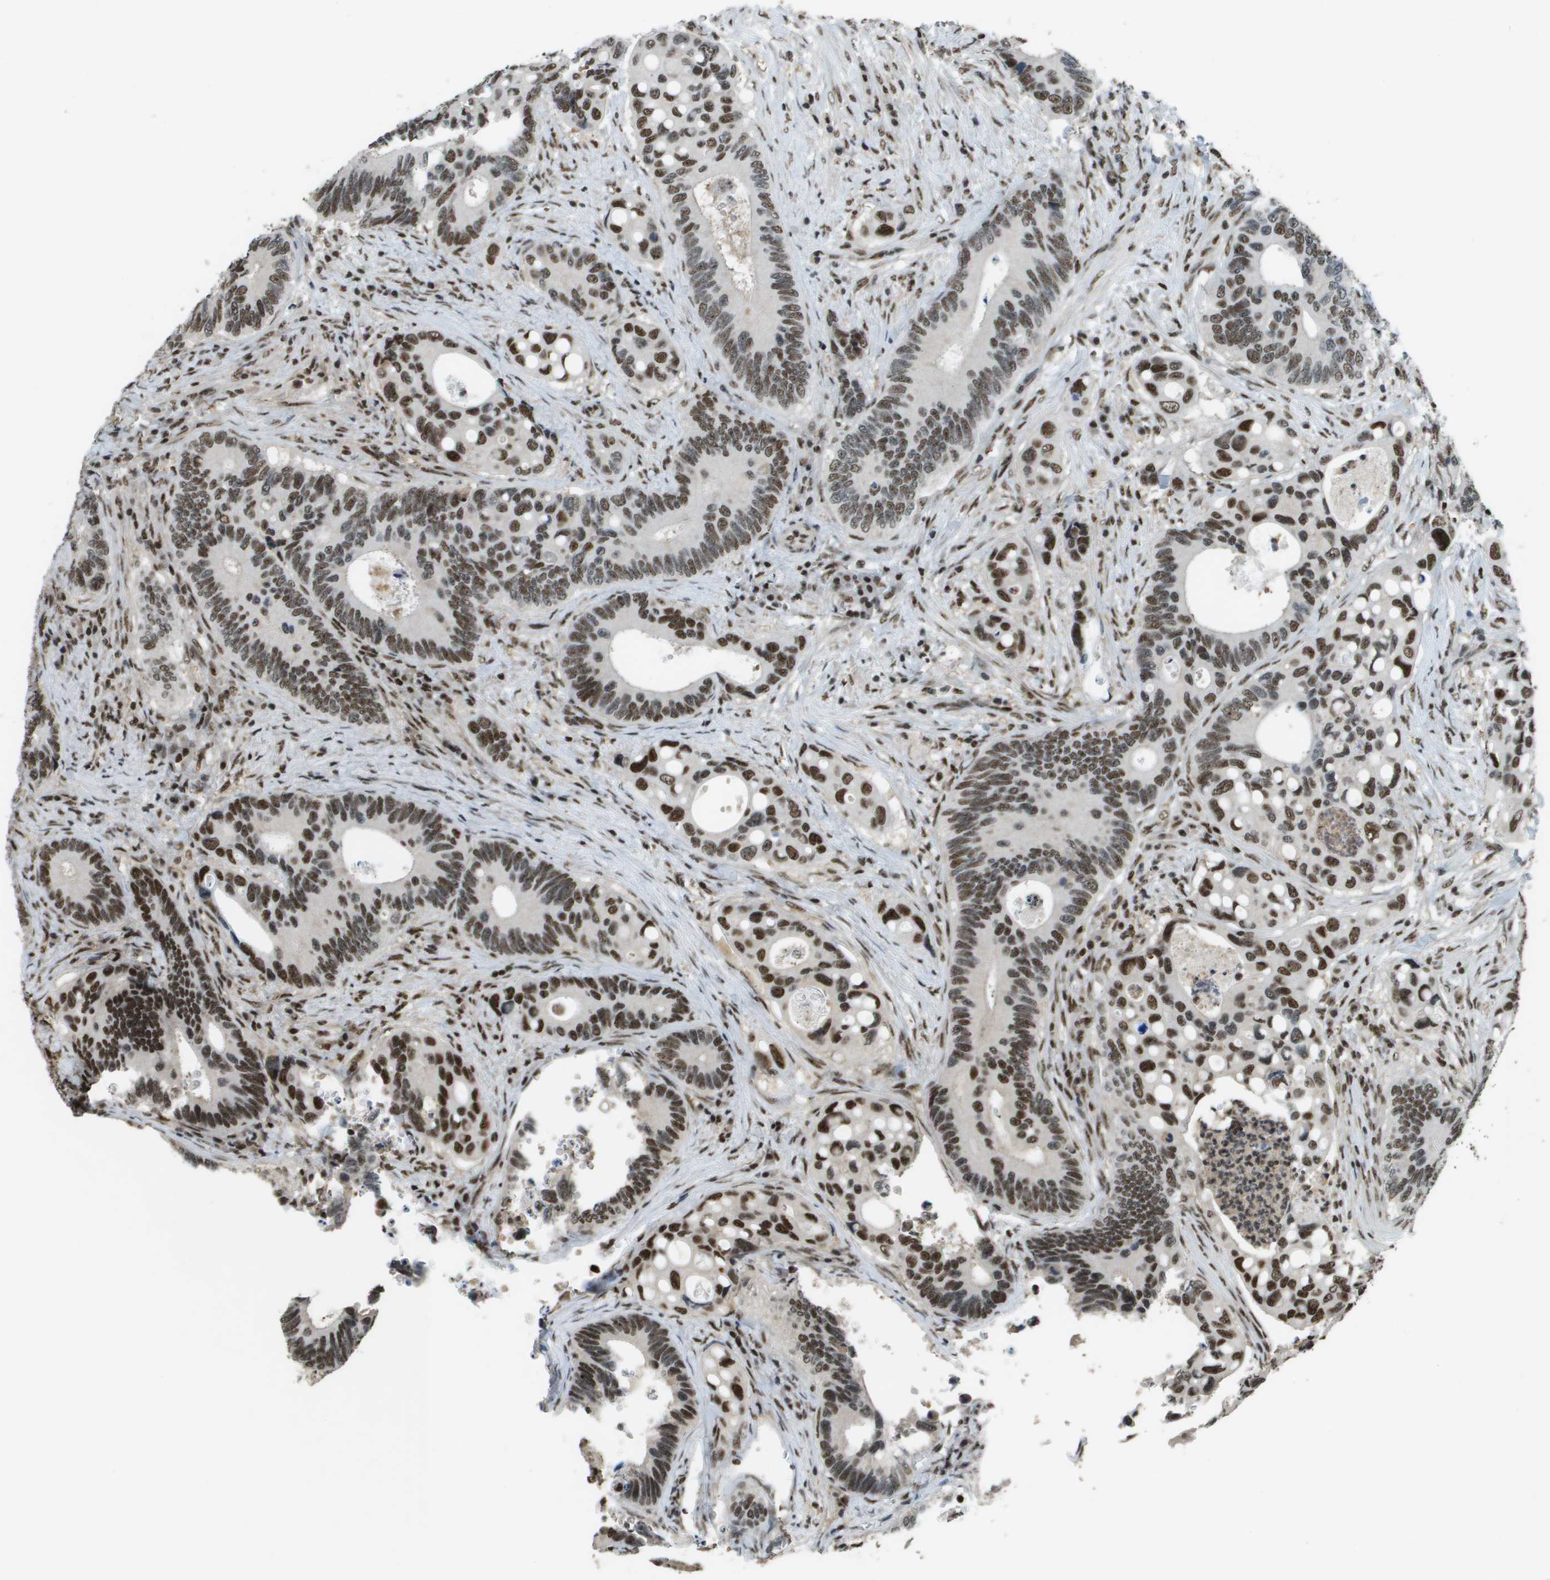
{"staining": {"intensity": "moderate", "quantity": ">75%", "location": "nuclear"}, "tissue": "colorectal cancer", "cell_type": "Tumor cells", "image_type": "cancer", "snomed": [{"axis": "morphology", "description": "Inflammation, NOS"}, {"axis": "morphology", "description": "Adenocarcinoma, NOS"}, {"axis": "topography", "description": "Colon"}], "caption": "A brown stain highlights moderate nuclear positivity of a protein in colorectal cancer (adenocarcinoma) tumor cells.", "gene": "SP100", "patient": {"sex": "male", "age": 72}}